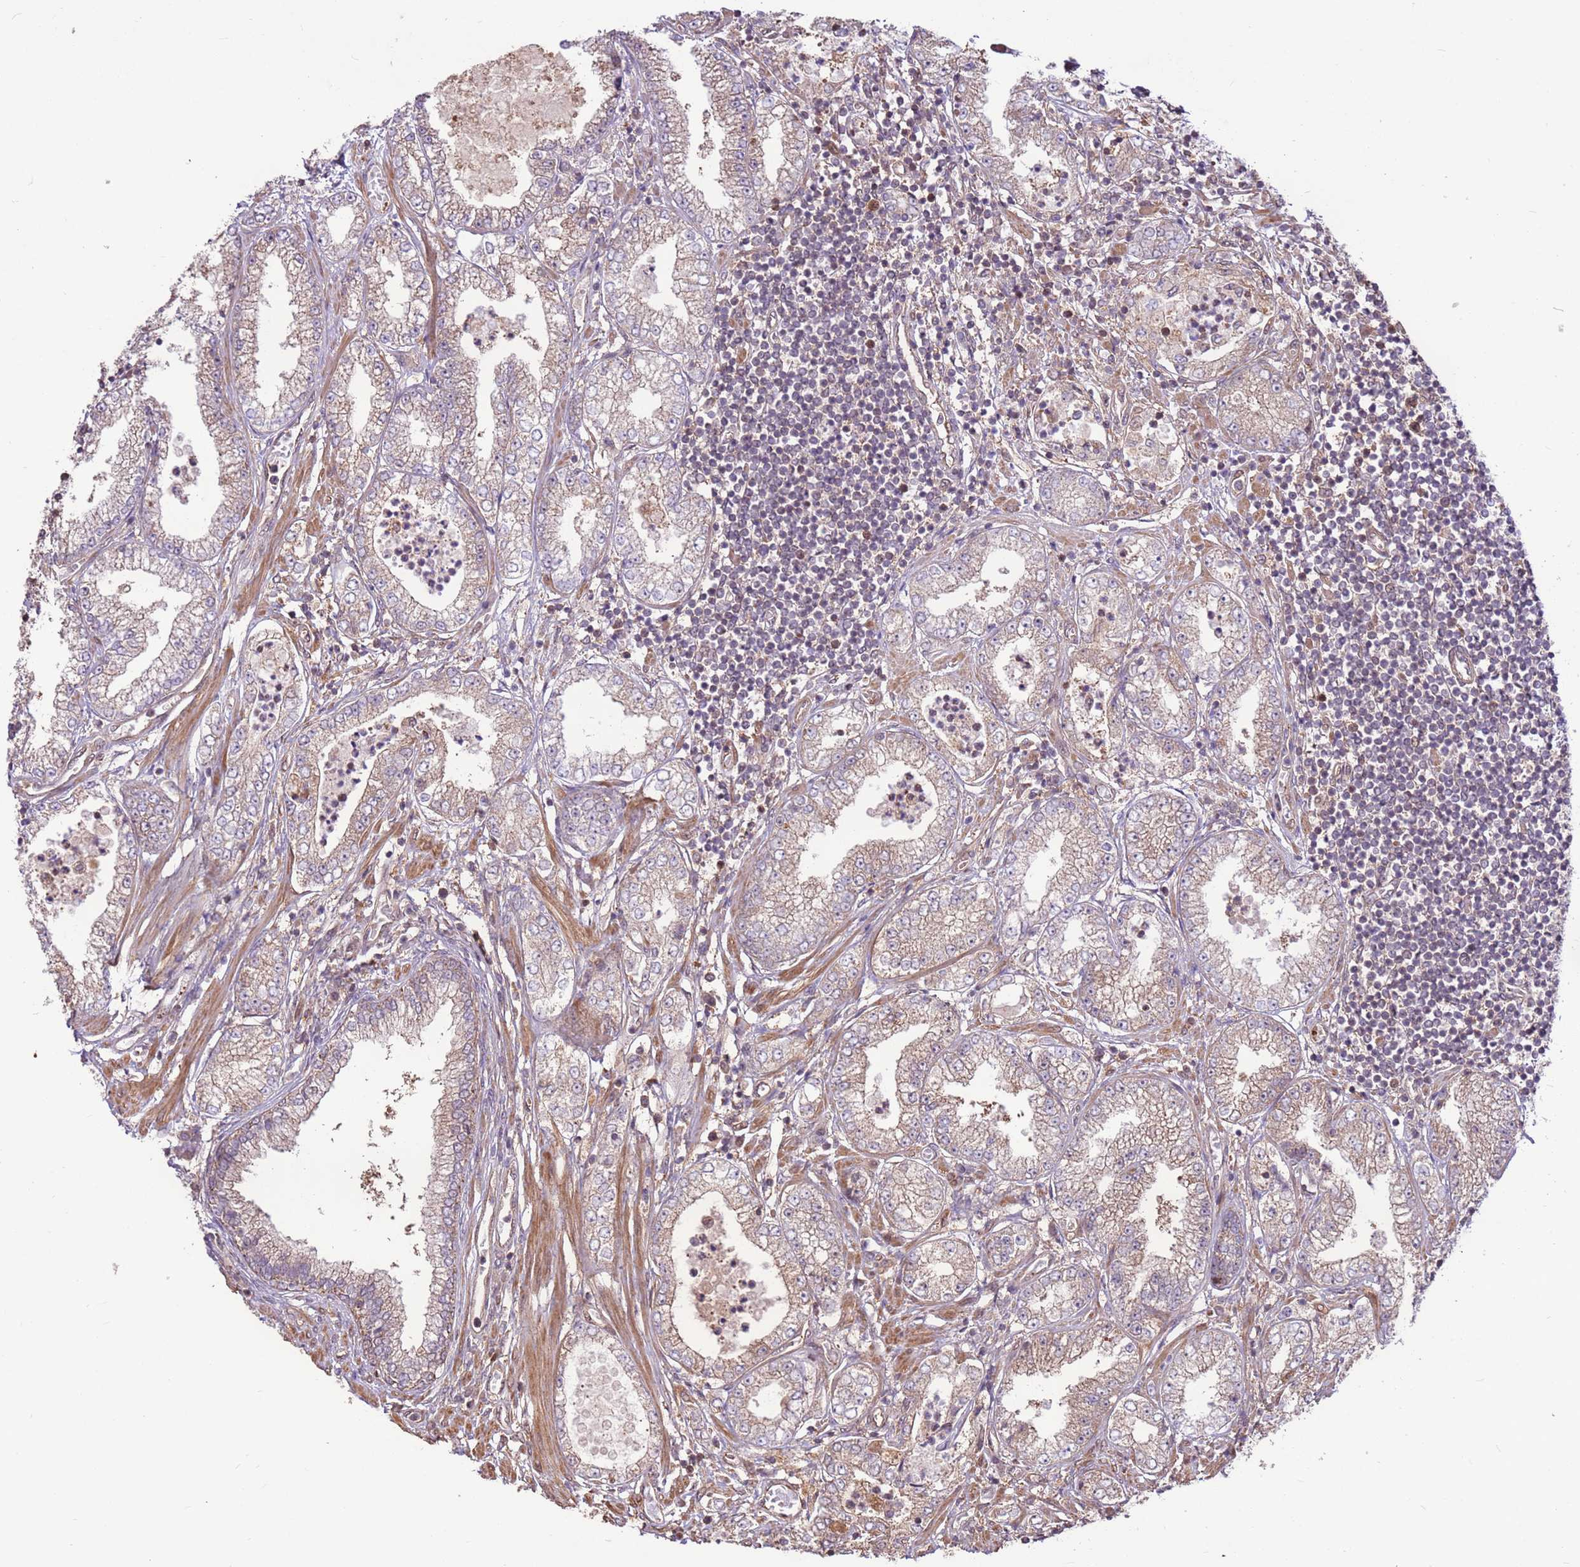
{"staining": {"intensity": "weak", "quantity": "<25%", "location": "cytoplasmic/membranous"}, "tissue": "prostate cancer", "cell_type": "Tumor cells", "image_type": "cancer", "snomed": [{"axis": "morphology", "description": "Adenocarcinoma, High grade"}, {"axis": "topography", "description": "Prostate"}], "caption": "Immunohistochemical staining of prostate high-grade adenocarcinoma reveals no significant positivity in tumor cells.", "gene": "CCDC112", "patient": {"sex": "male", "age": 69}}